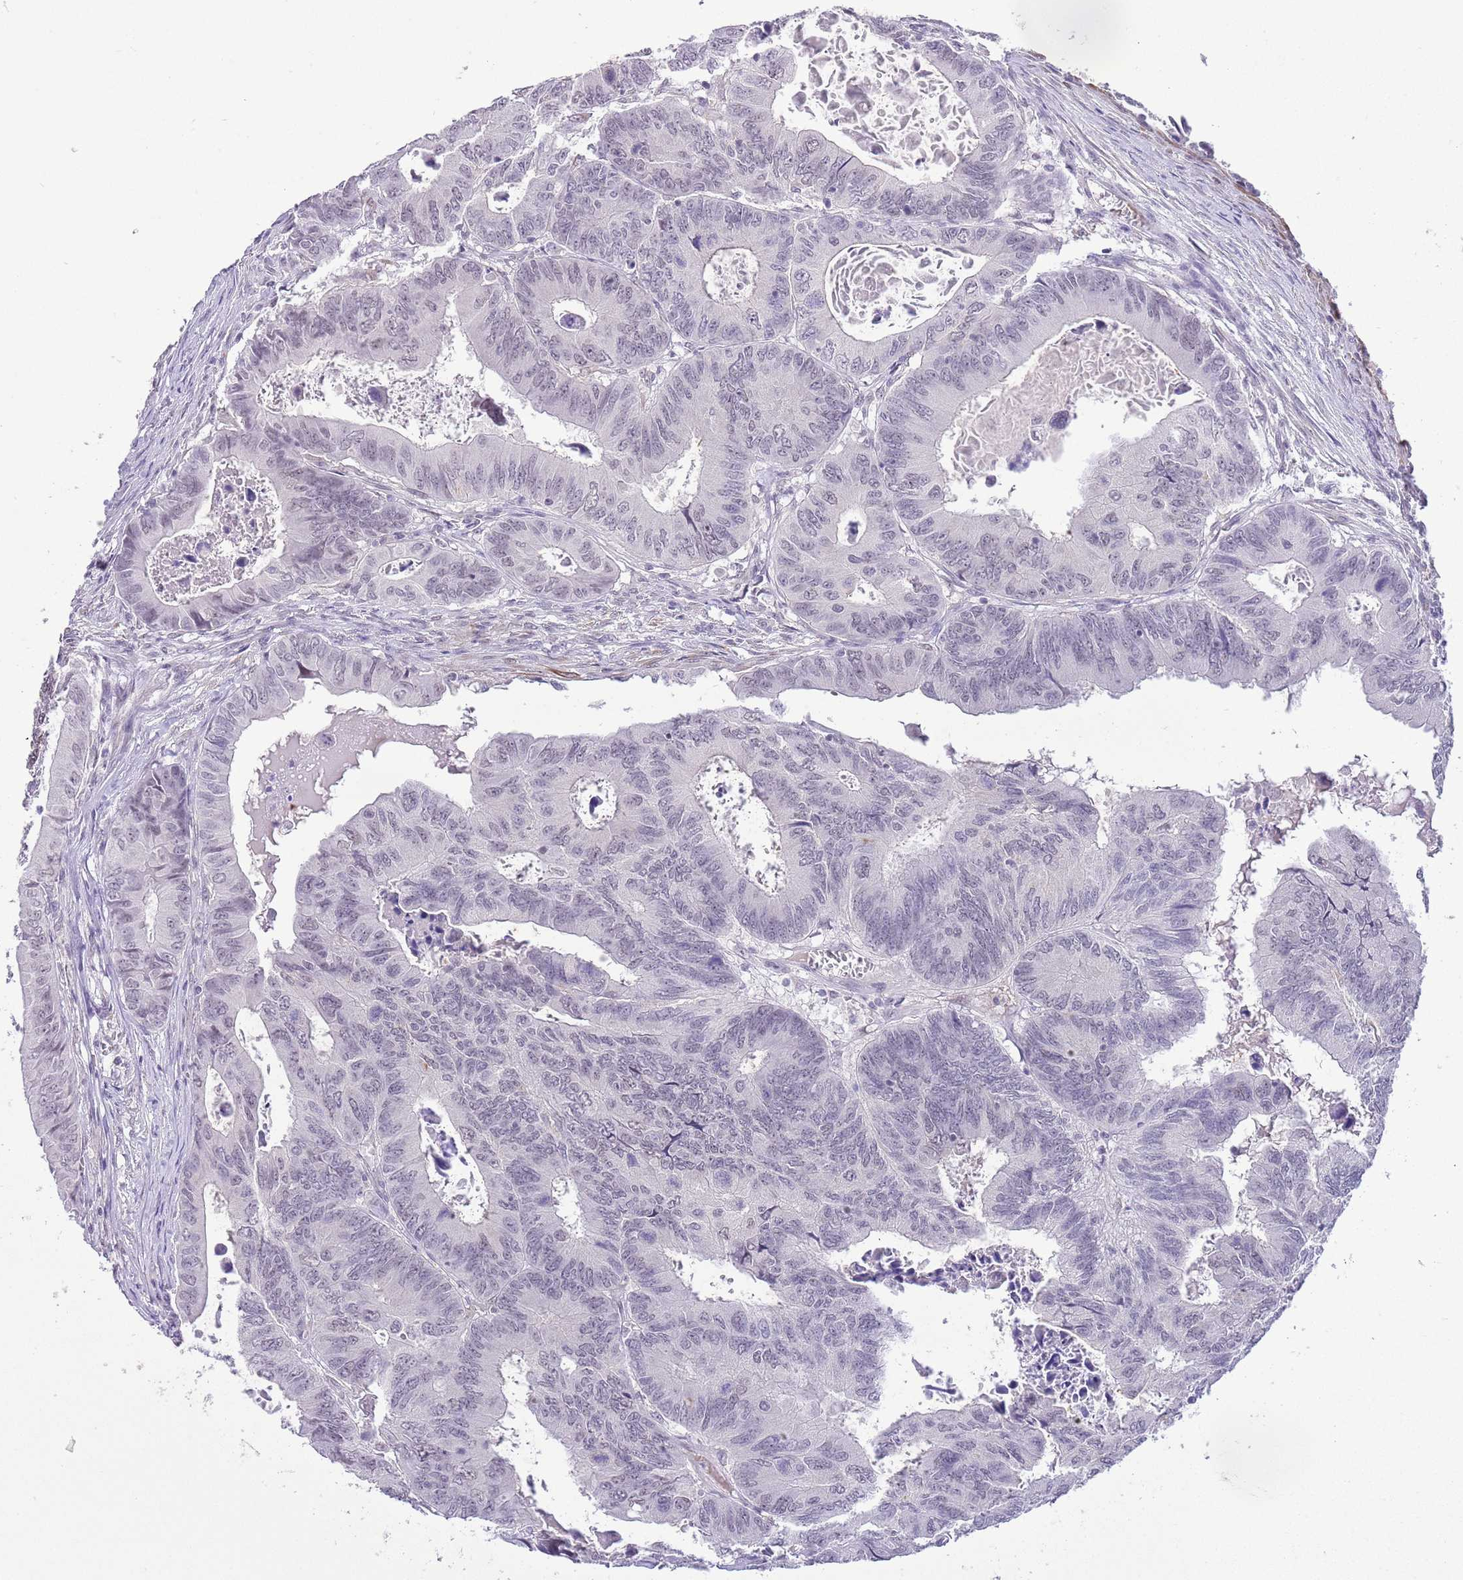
{"staining": {"intensity": "negative", "quantity": "none", "location": "none"}, "tissue": "colorectal cancer", "cell_type": "Tumor cells", "image_type": "cancer", "snomed": [{"axis": "morphology", "description": "Adenocarcinoma, NOS"}, {"axis": "topography", "description": "Colon"}], "caption": "Colorectal adenocarcinoma stained for a protein using immunohistochemistry (IHC) reveals no expression tumor cells.", "gene": "MIDN", "patient": {"sex": "male", "age": 85}}